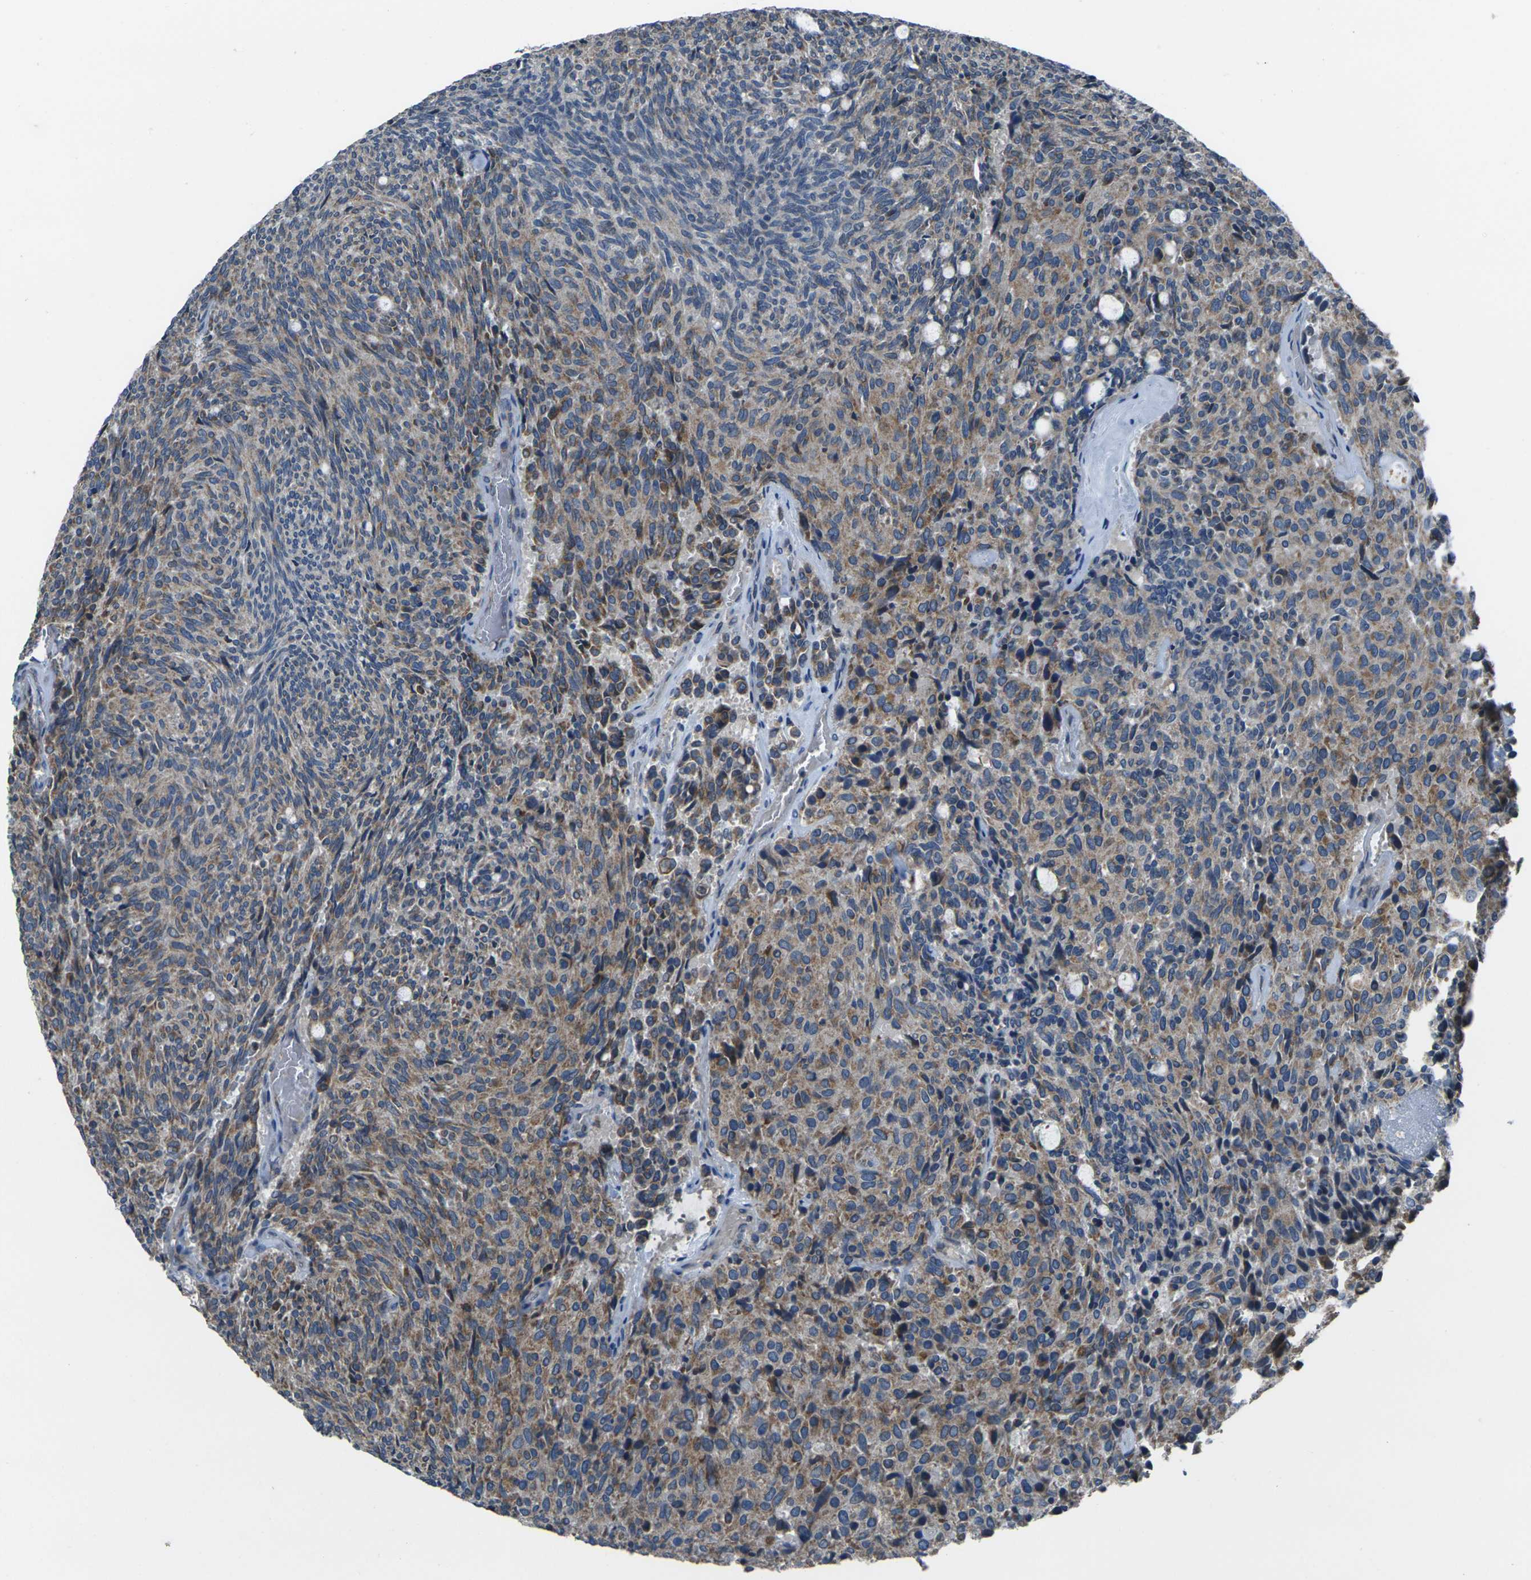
{"staining": {"intensity": "moderate", "quantity": ">75%", "location": "cytoplasmic/membranous"}, "tissue": "carcinoid", "cell_type": "Tumor cells", "image_type": "cancer", "snomed": [{"axis": "morphology", "description": "Carcinoid, malignant, NOS"}, {"axis": "topography", "description": "Pancreas"}], "caption": "Moderate cytoplasmic/membranous protein staining is seen in approximately >75% of tumor cells in malignant carcinoid. Immunohistochemistry (ihc) stains the protein in brown and the nuclei are stained blue.", "gene": "TMEM120B", "patient": {"sex": "female", "age": 54}}